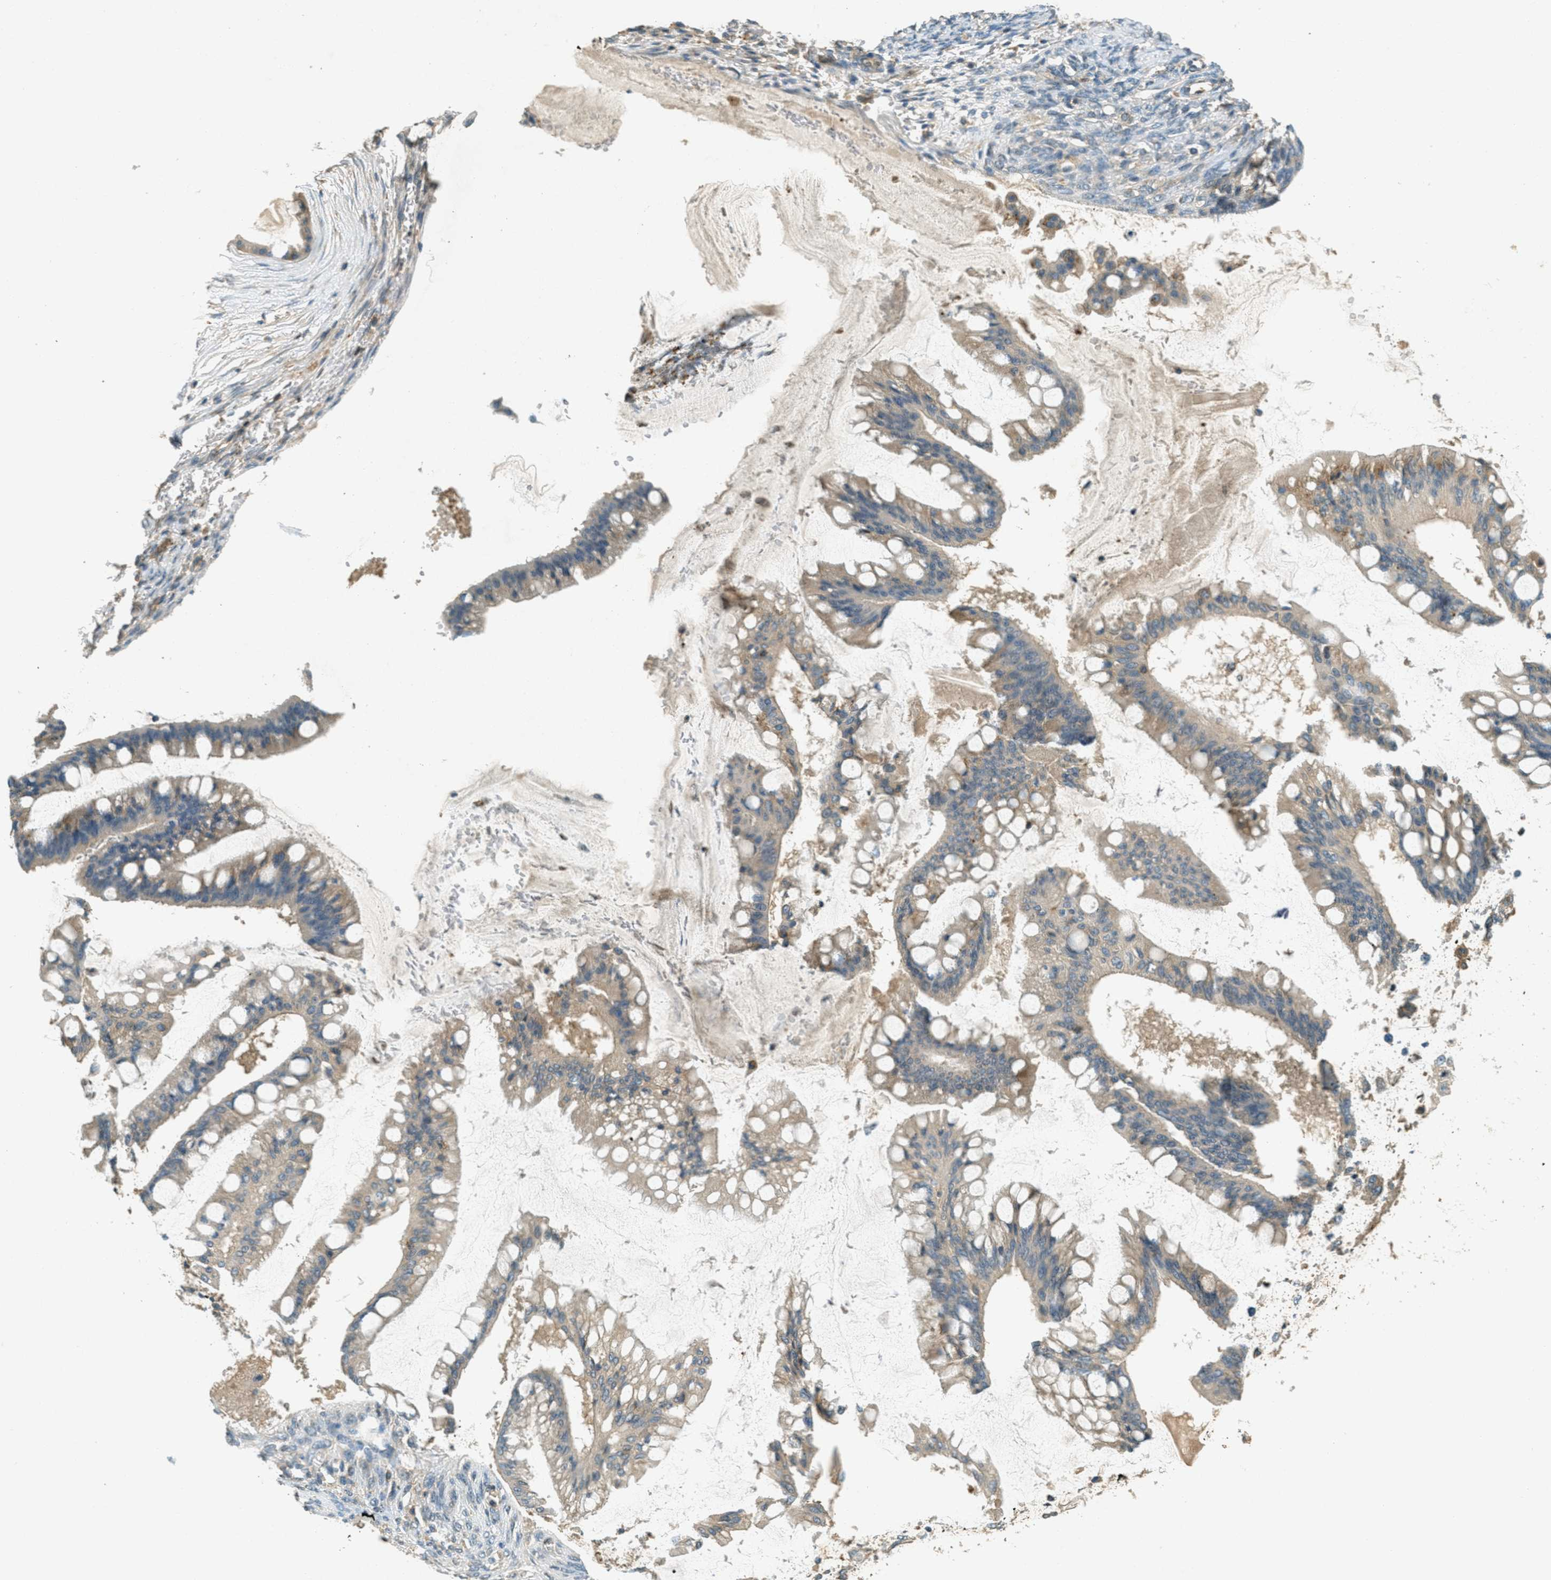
{"staining": {"intensity": "weak", "quantity": ">75%", "location": "cytoplasmic/membranous"}, "tissue": "ovarian cancer", "cell_type": "Tumor cells", "image_type": "cancer", "snomed": [{"axis": "morphology", "description": "Cystadenocarcinoma, mucinous, NOS"}, {"axis": "topography", "description": "Ovary"}], "caption": "Weak cytoplasmic/membranous protein expression is identified in approximately >75% of tumor cells in ovarian cancer (mucinous cystadenocarcinoma).", "gene": "NUDT4", "patient": {"sex": "female", "age": 73}}